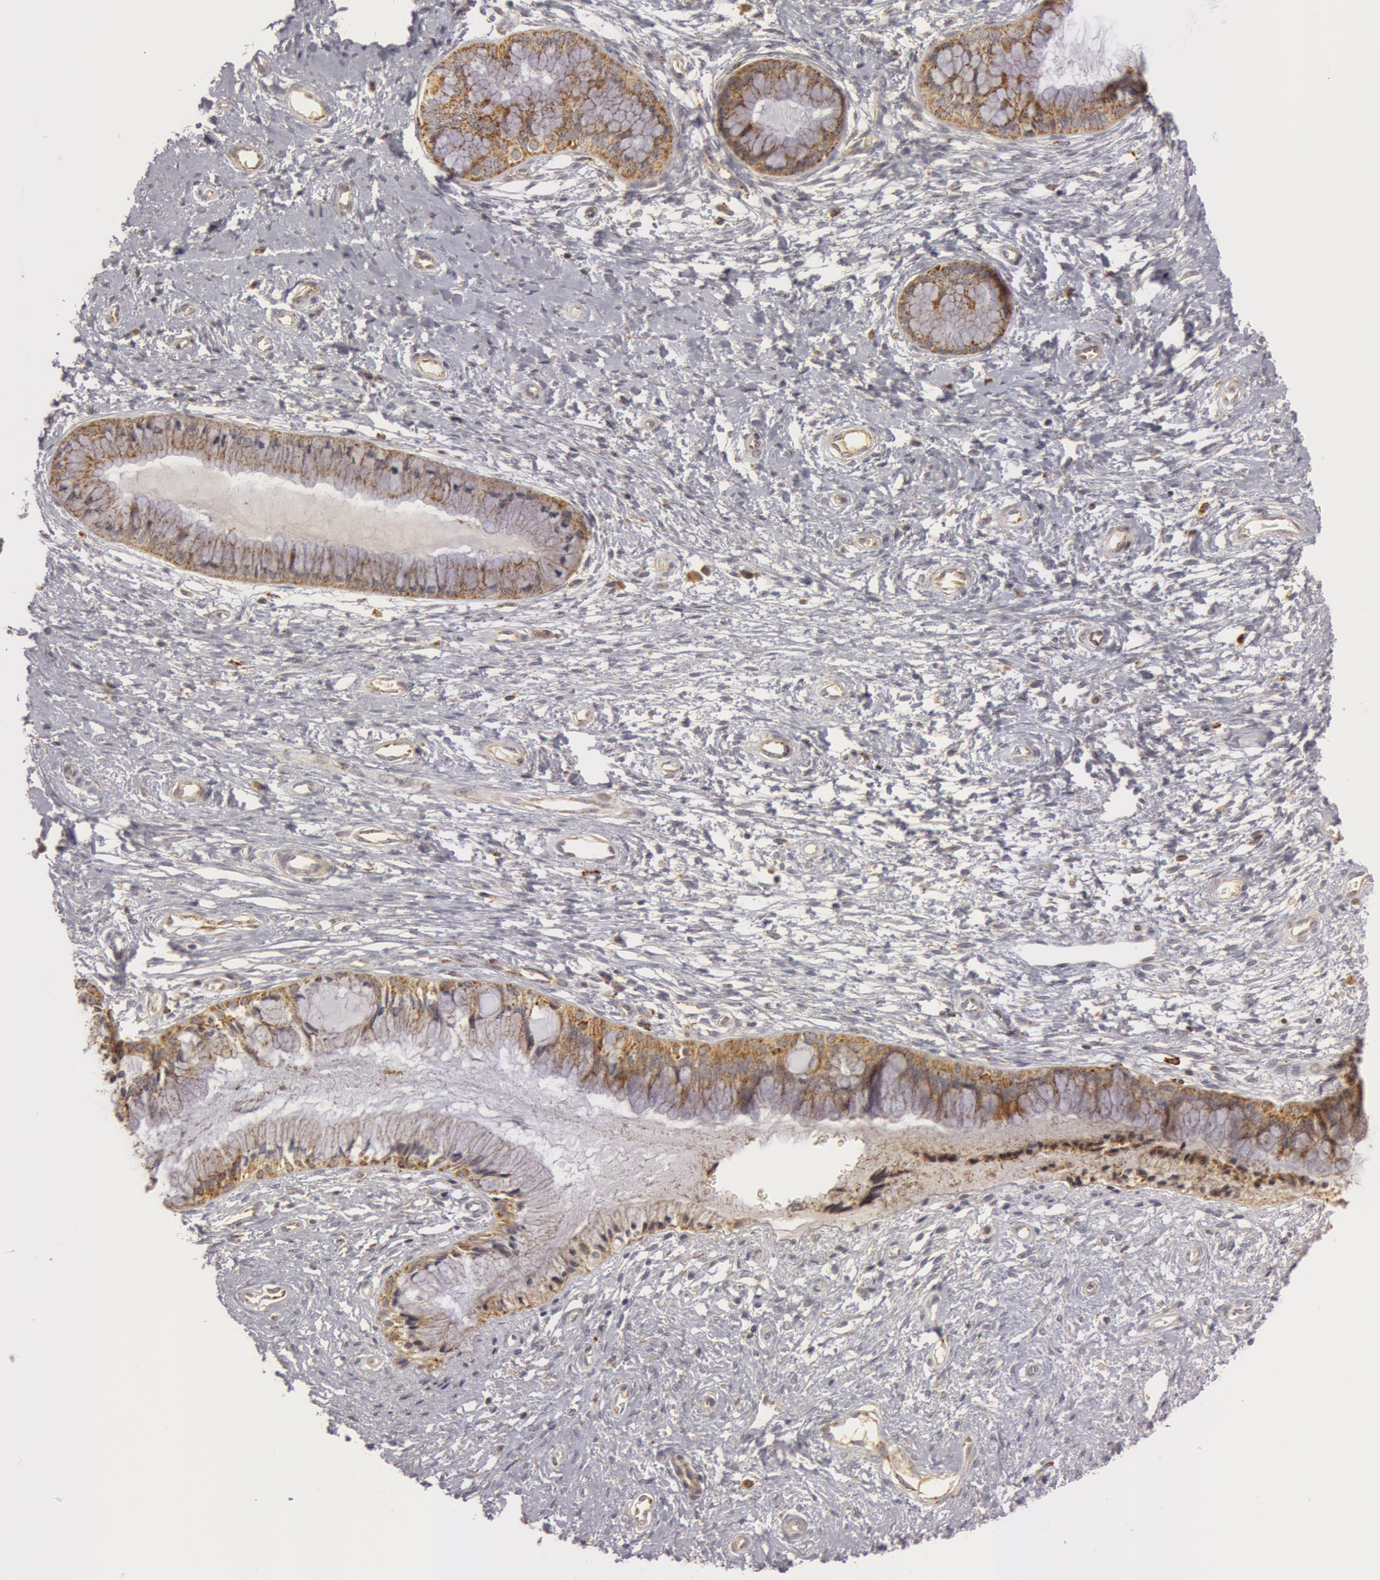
{"staining": {"intensity": "weak", "quantity": "25%-75%", "location": "cytoplasmic/membranous"}, "tissue": "cervix", "cell_type": "Glandular cells", "image_type": "normal", "snomed": [{"axis": "morphology", "description": "Normal tissue, NOS"}, {"axis": "topography", "description": "Cervix"}], "caption": "This histopathology image reveals benign cervix stained with immunohistochemistry (IHC) to label a protein in brown. The cytoplasmic/membranous of glandular cells show weak positivity for the protein. Nuclei are counter-stained blue.", "gene": "C7", "patient": {"sex": "female", "age": 27}}